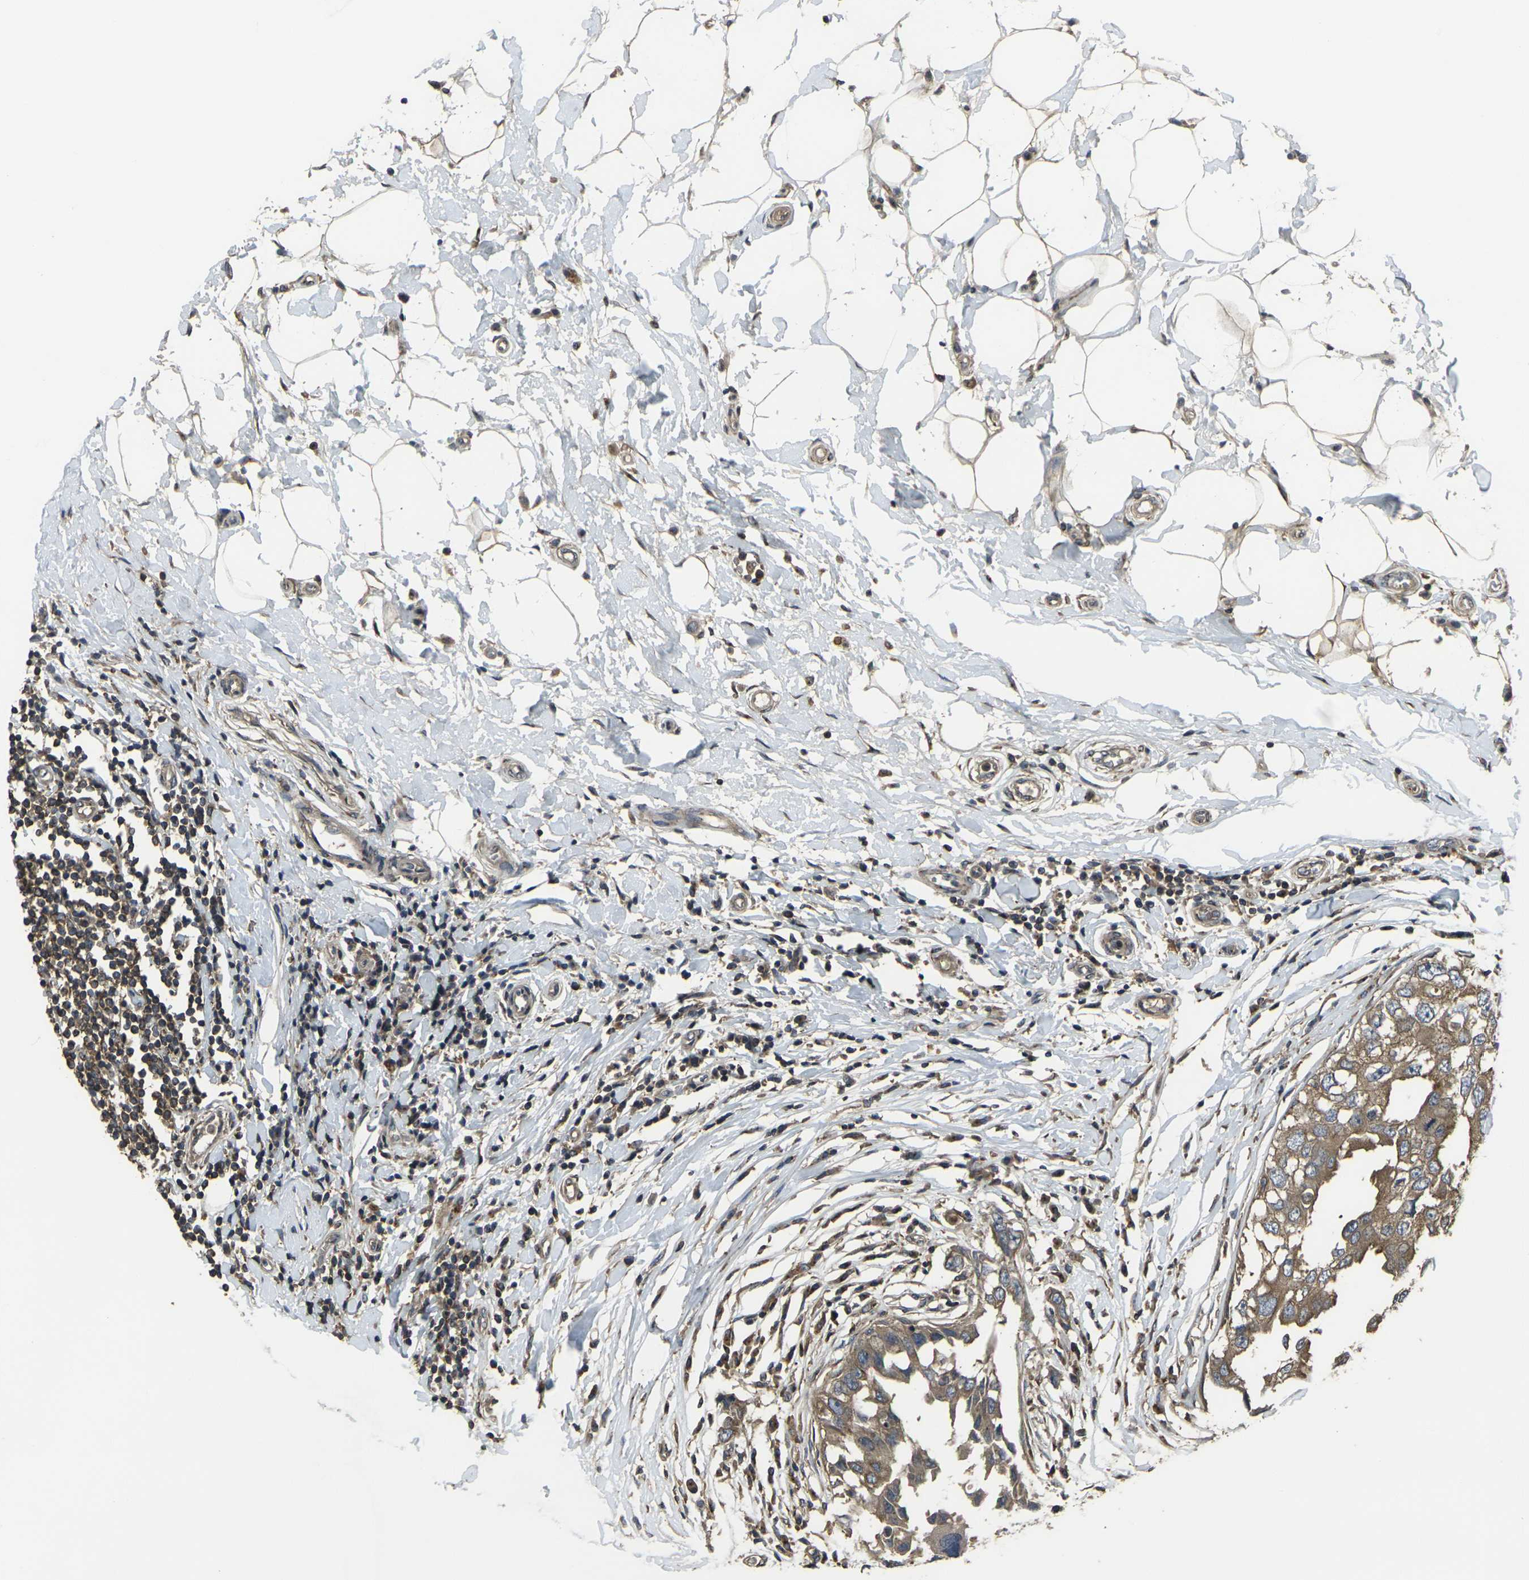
{"staining": {"intensity": "moderate", "quantity": ">75%", "location": "cytoplasmic/membranous"}, "tissue": "breast cancer", "cell_type": "Tumor cells", "image_type": "cancer", "snomed": [{"axis": "morphology", "description": "Duct carcinoma"}, {"axis": "topography", "description": "Breast"}], "caption": "A brown stain labels moderate cytoplasmic/membranous positivity of a protein in human breast invasive ductal carcinoma tumor cells.", "gene": "PRKACB", "patient": {"sex": "female", "age": 27}}